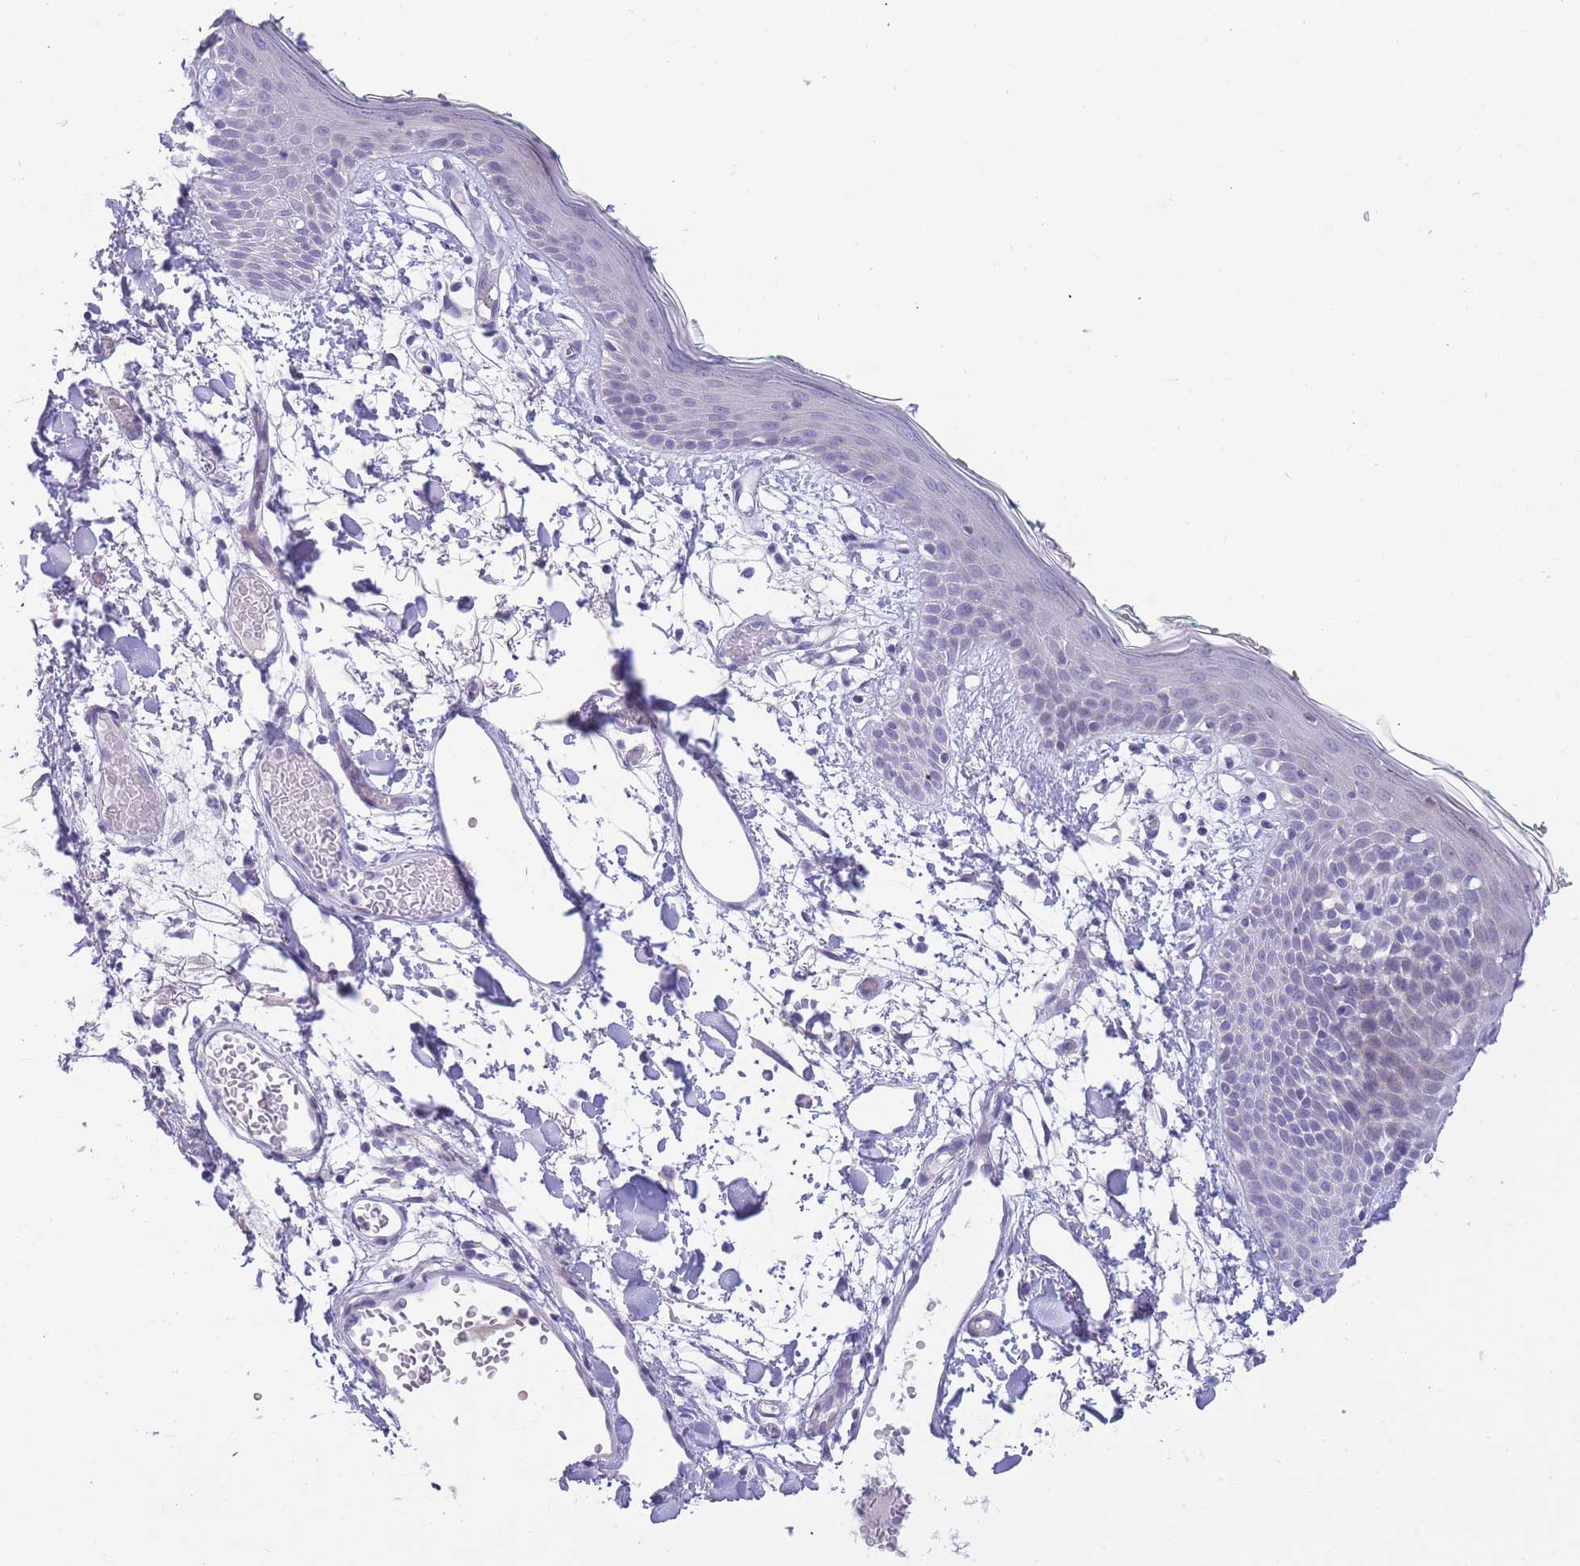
{"staining": {"intensity": "negative", "quantity": "none", "location": "none"}, "tissue": "skin", "cell_type": "Fibroblasts", "image_type": "normal", "snomed": [{"axis": "morphology", "description": "Normal tissue, NOS"}, {"axis": "topography", "description": "Skin"}], "caption": "DAB (3,3'-diaminobenzidine) immunohistochemical staining of unremarkable human skin exhibits no significant staining in fibroblasts.", "gene": "PRR23A", "patient": {"sex": "male", "age": 79}}